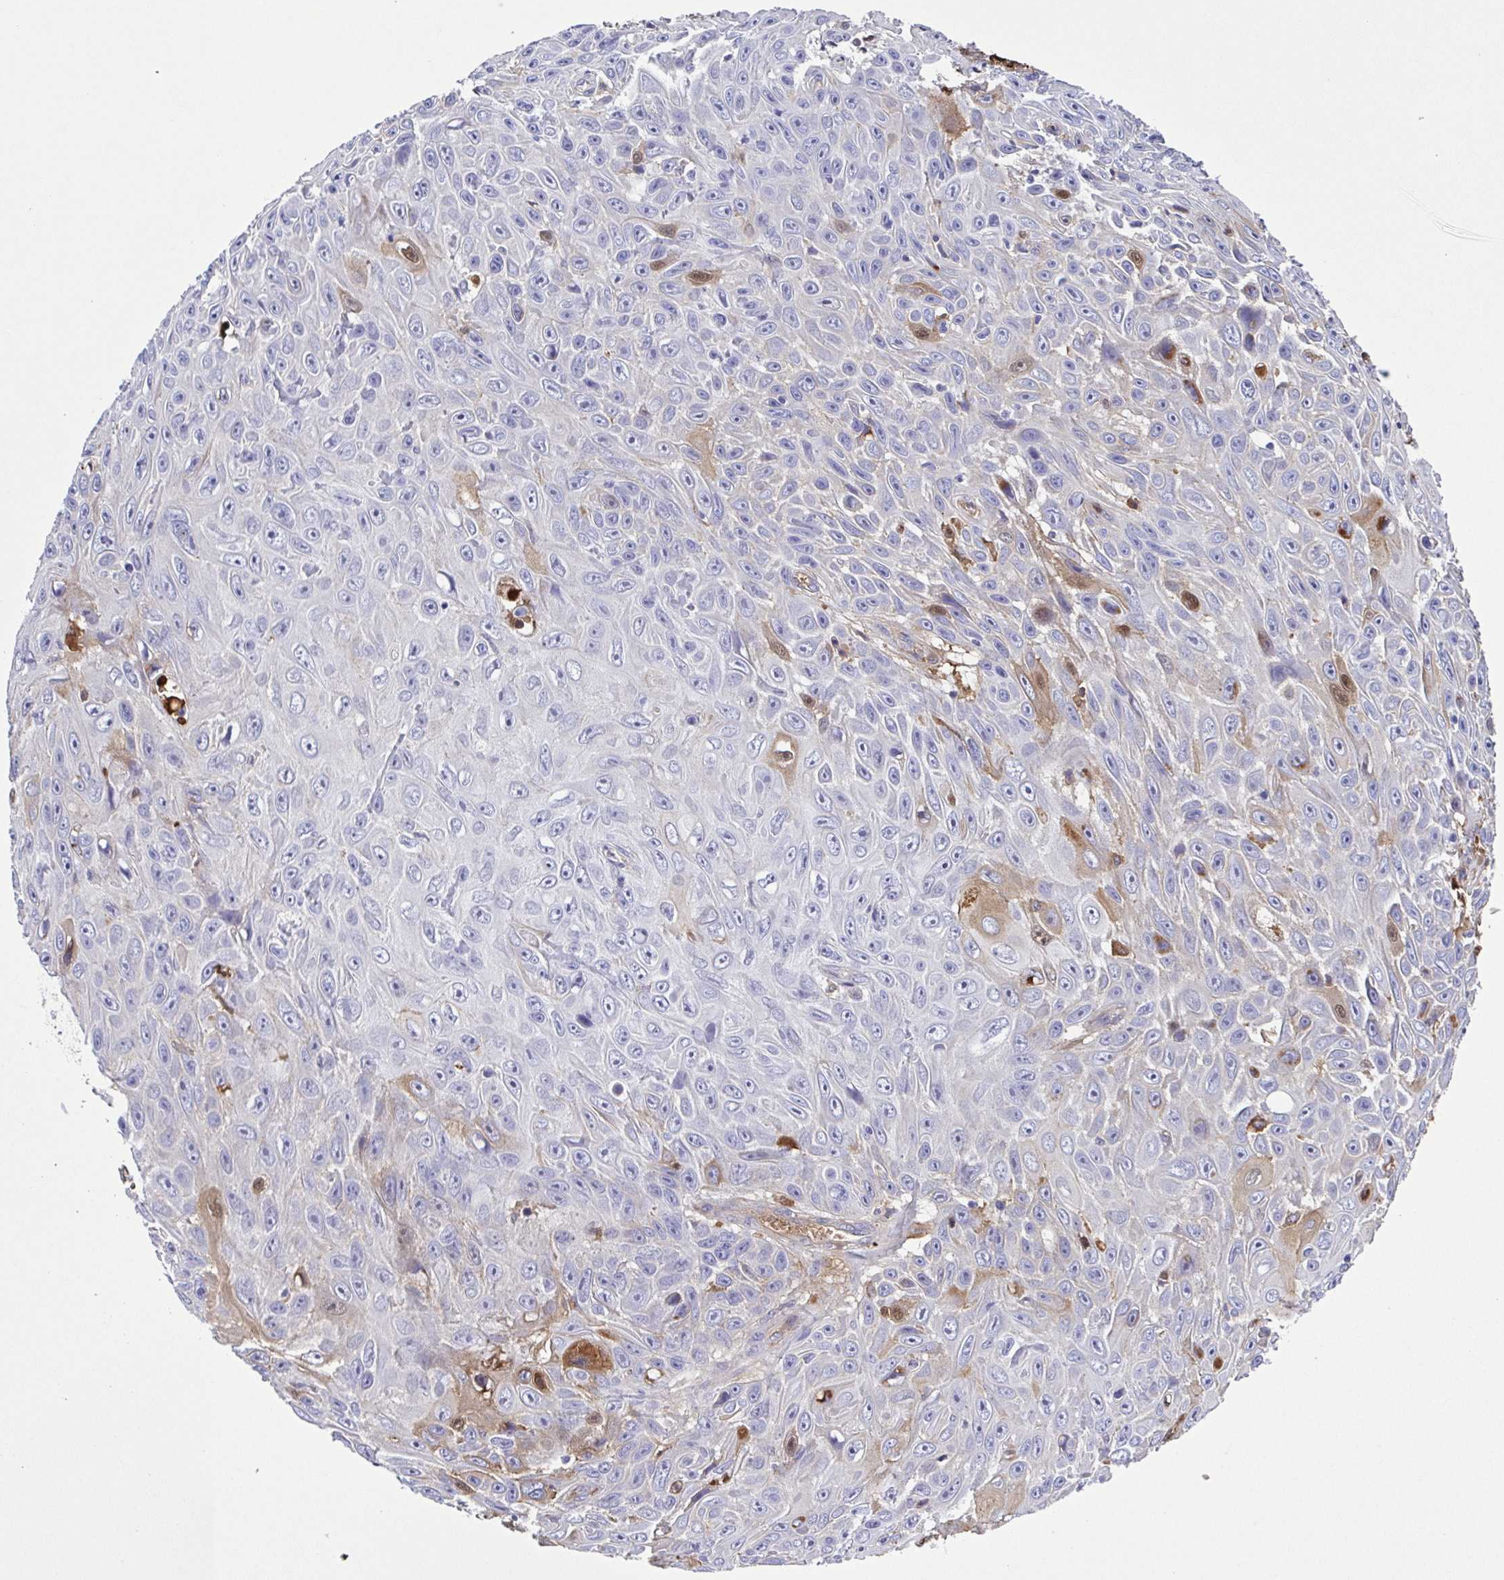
{"staining": {"intensity": "negative", "quantity": "none", "location": "none"}, "tissue": "skin cancer", "cell_type": "Tumor cells", "image_type": "cancer", "snomed": [{"axis": "morphology", "description": "Squamous cell carcinoma, NOS"}, {"axis": "topography", "description": "Skin"}], "caption": "Micrograph shows no protein staining in tumor cells of skin squamous cell carcinoma tissue.", "gene": "IGFL1", "patient": {"sex": "male", "age": 82}}